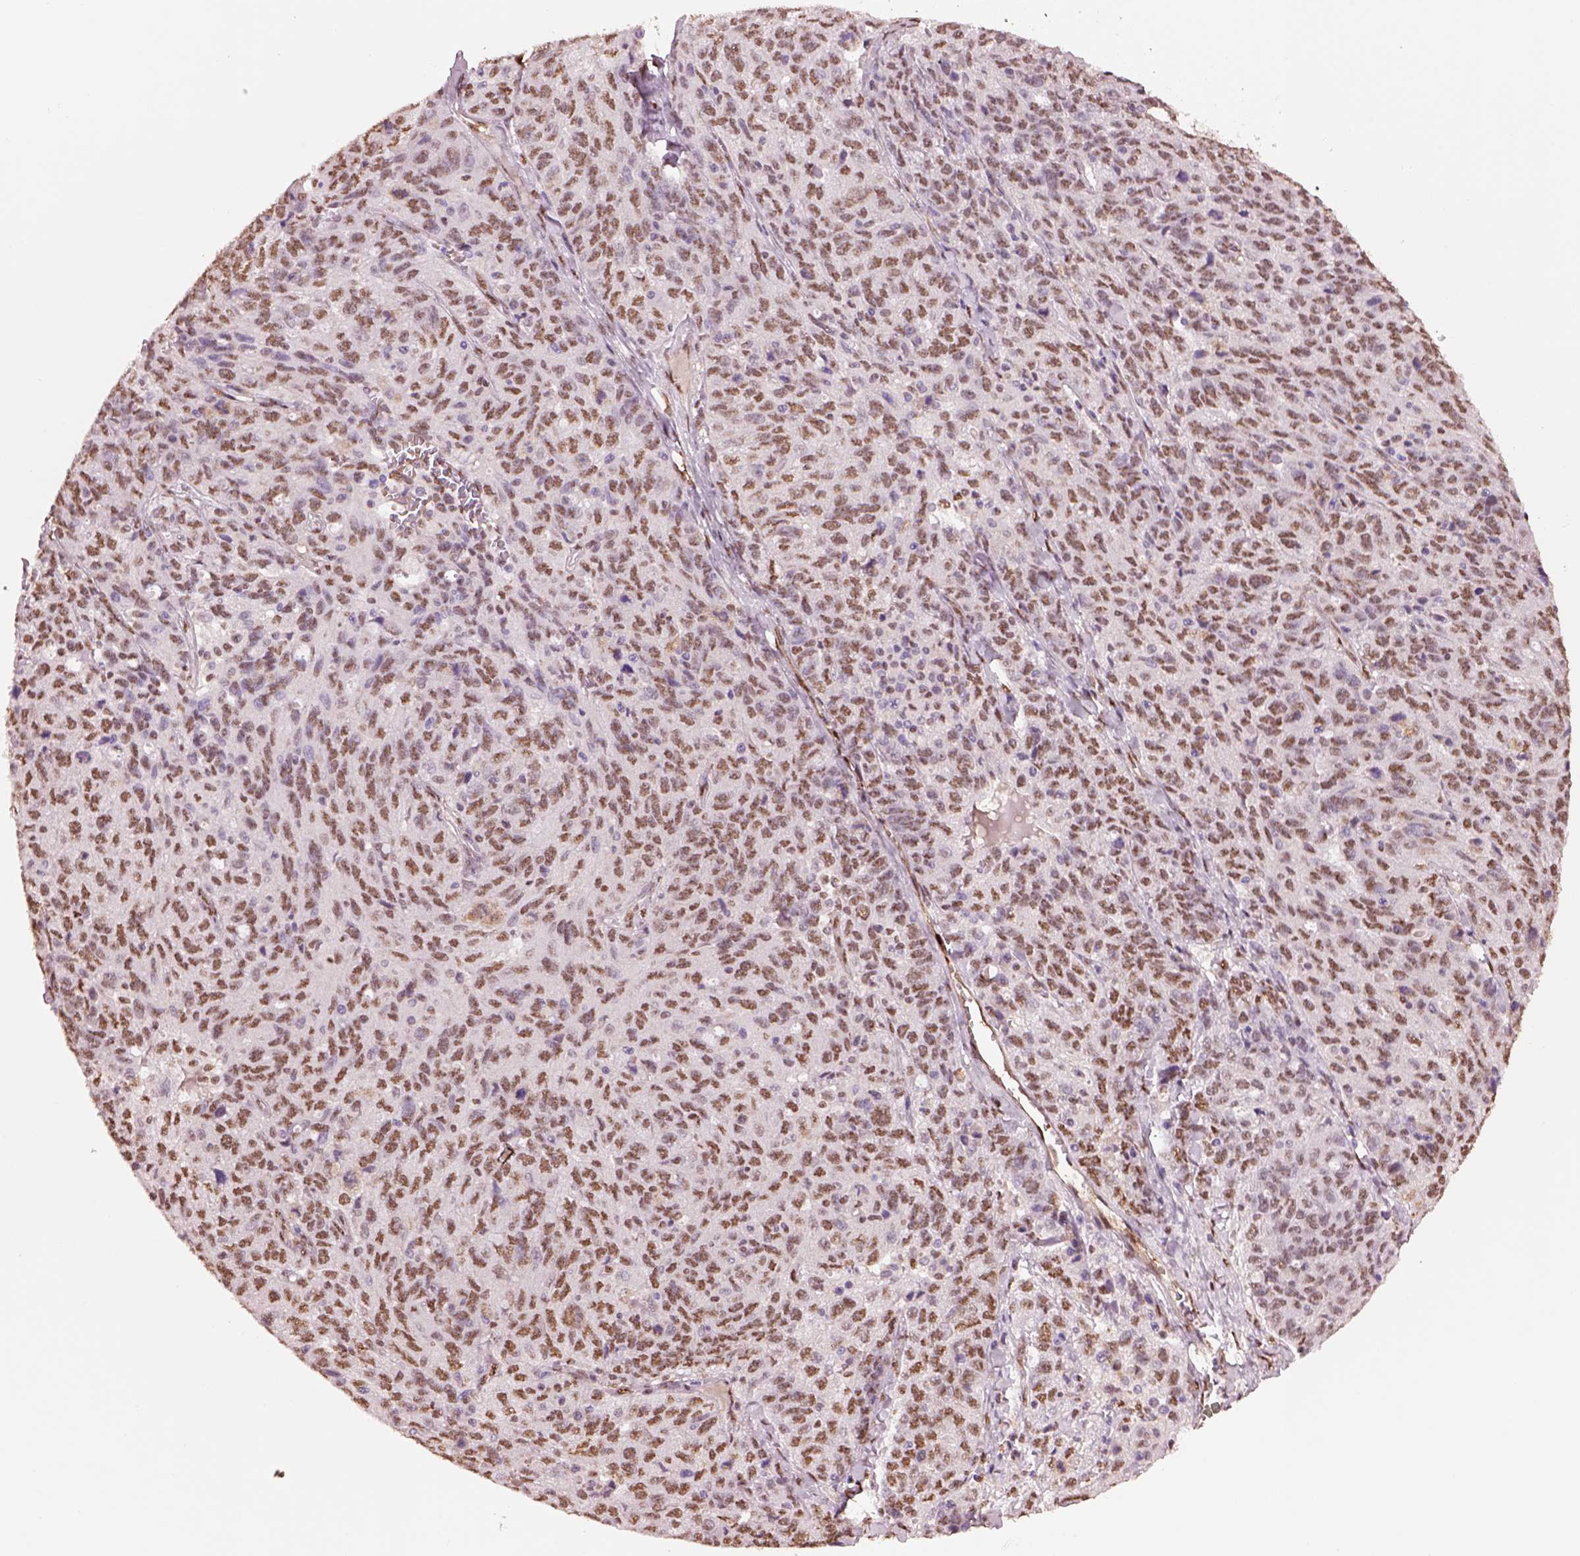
{"staining": {"intensity": "moderate", "quantity": ">75%", "location": "nuclear"}, "tissue": "ovarian cancer", "cell_type": "Tumor cells", "image_type": "cancer", "snomed": [{"axis": "morphology", "description": "Cystadenocarcinoma, serous, NOS"}, {"axis": "topography", "description": "Ovary"}], "caption": "The immunohistochemical stain labels moderate nuclear positivity in tumor cells of ovarian cancer (serous cystadenocarcinoma) tissue. The protein is stained brown, and the nuclei are stained in blue (DAB (3,3'-diaminobenzidine) IHC with brightfield microscopy, high magnification).", "gene": "DDX3X", "patient": {"sex": "female", "age": 71}}